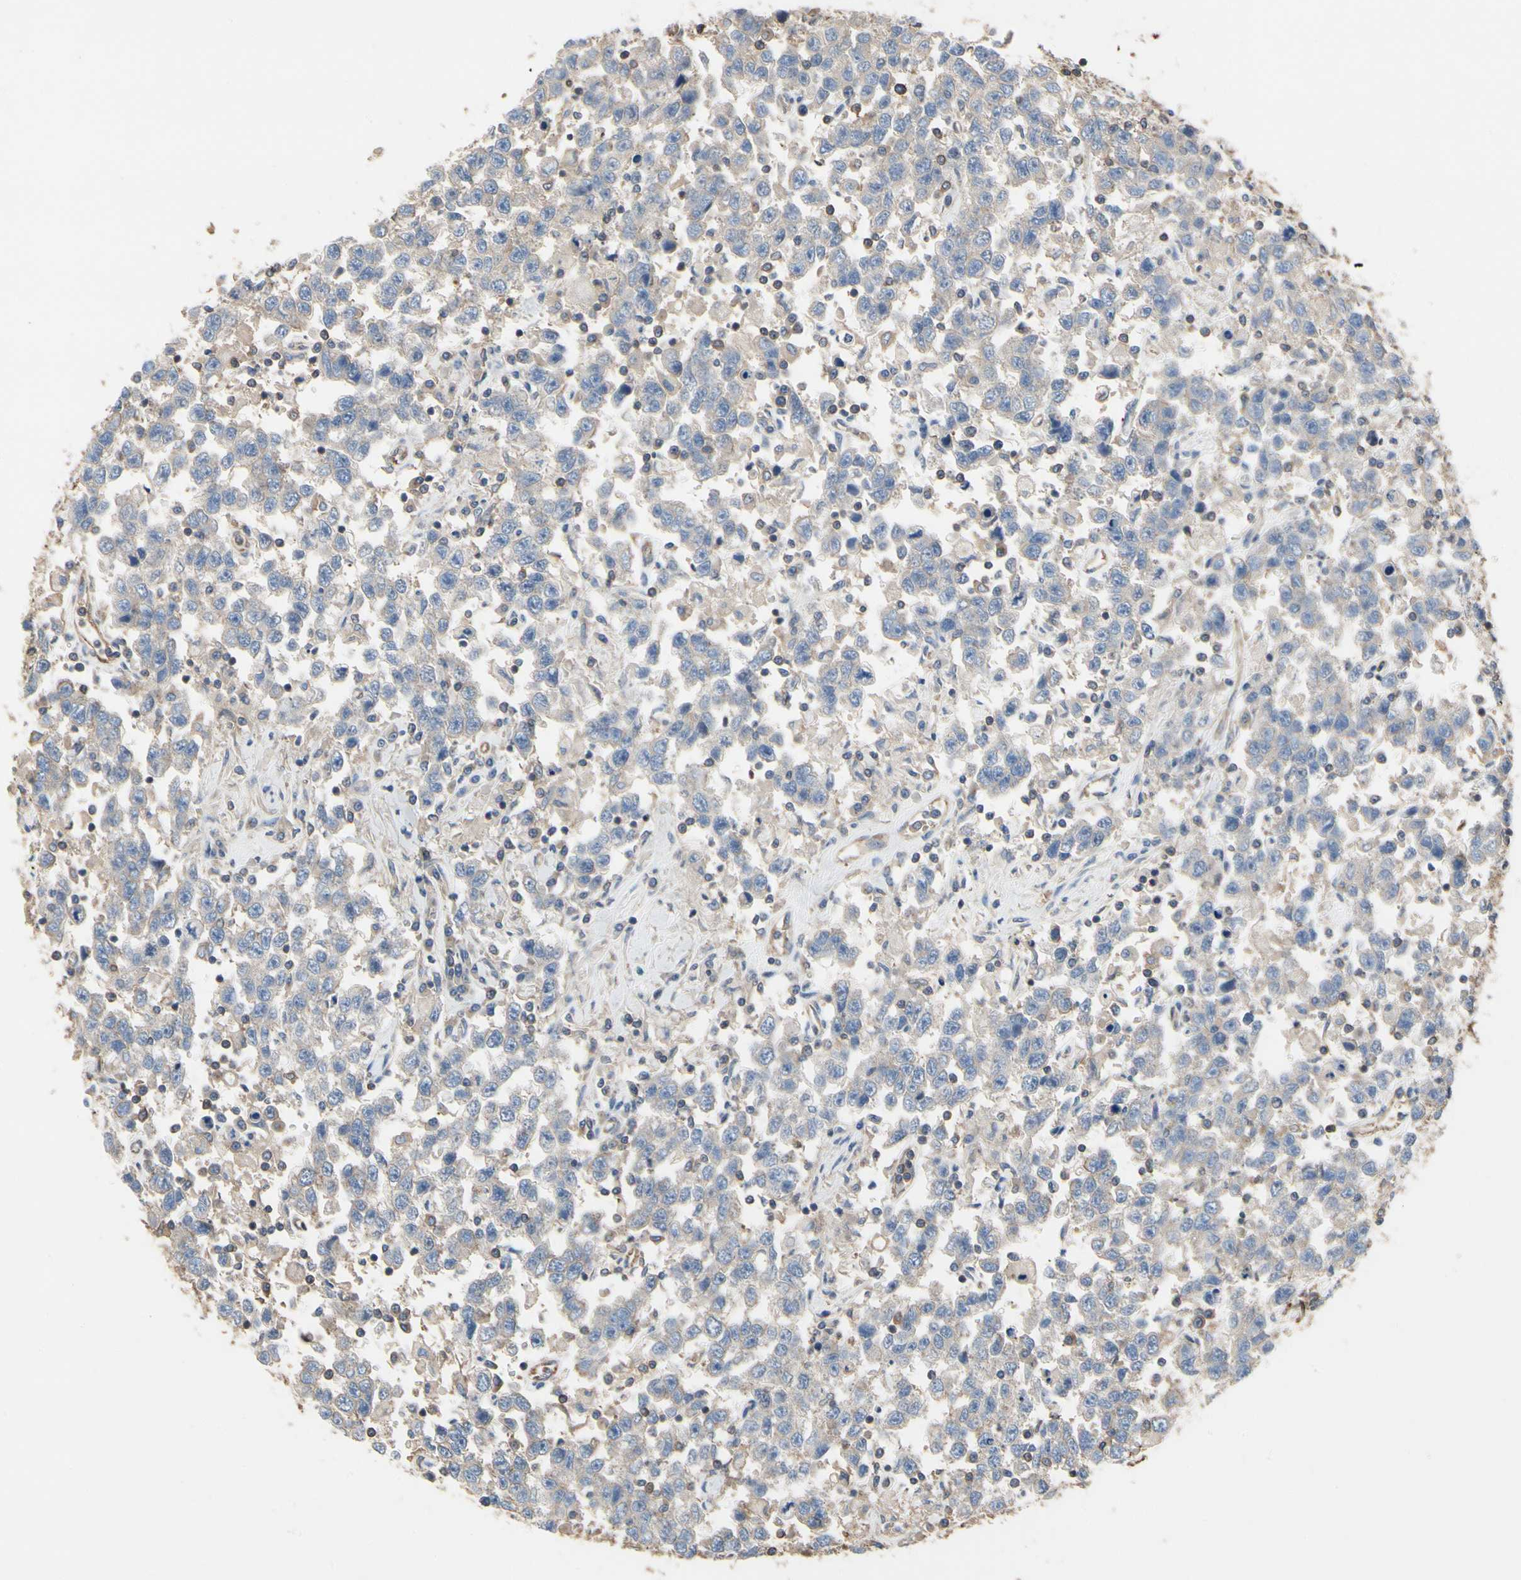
{"staining": {"intensity": "weak", "quantity": "25%-75%", "location": "cytoplasmic/membranous"}, "tissue": "testis cancer", "cell_type": "Tumor cells", "image_type": "cancer", "snomed": [{"axis": "morphology", "description": "Seminoma, NOS"}, {"axis": "topography", "description": "Testis"}], "caption": "Brown immunohistochemical staining in testis cancer demonstrates weak cytoplasmic/membranous positivity in approximately 25%-75% of tumor cells.", "gene": "PDZK1", "patient": {"sex": "male", "age": 41}}